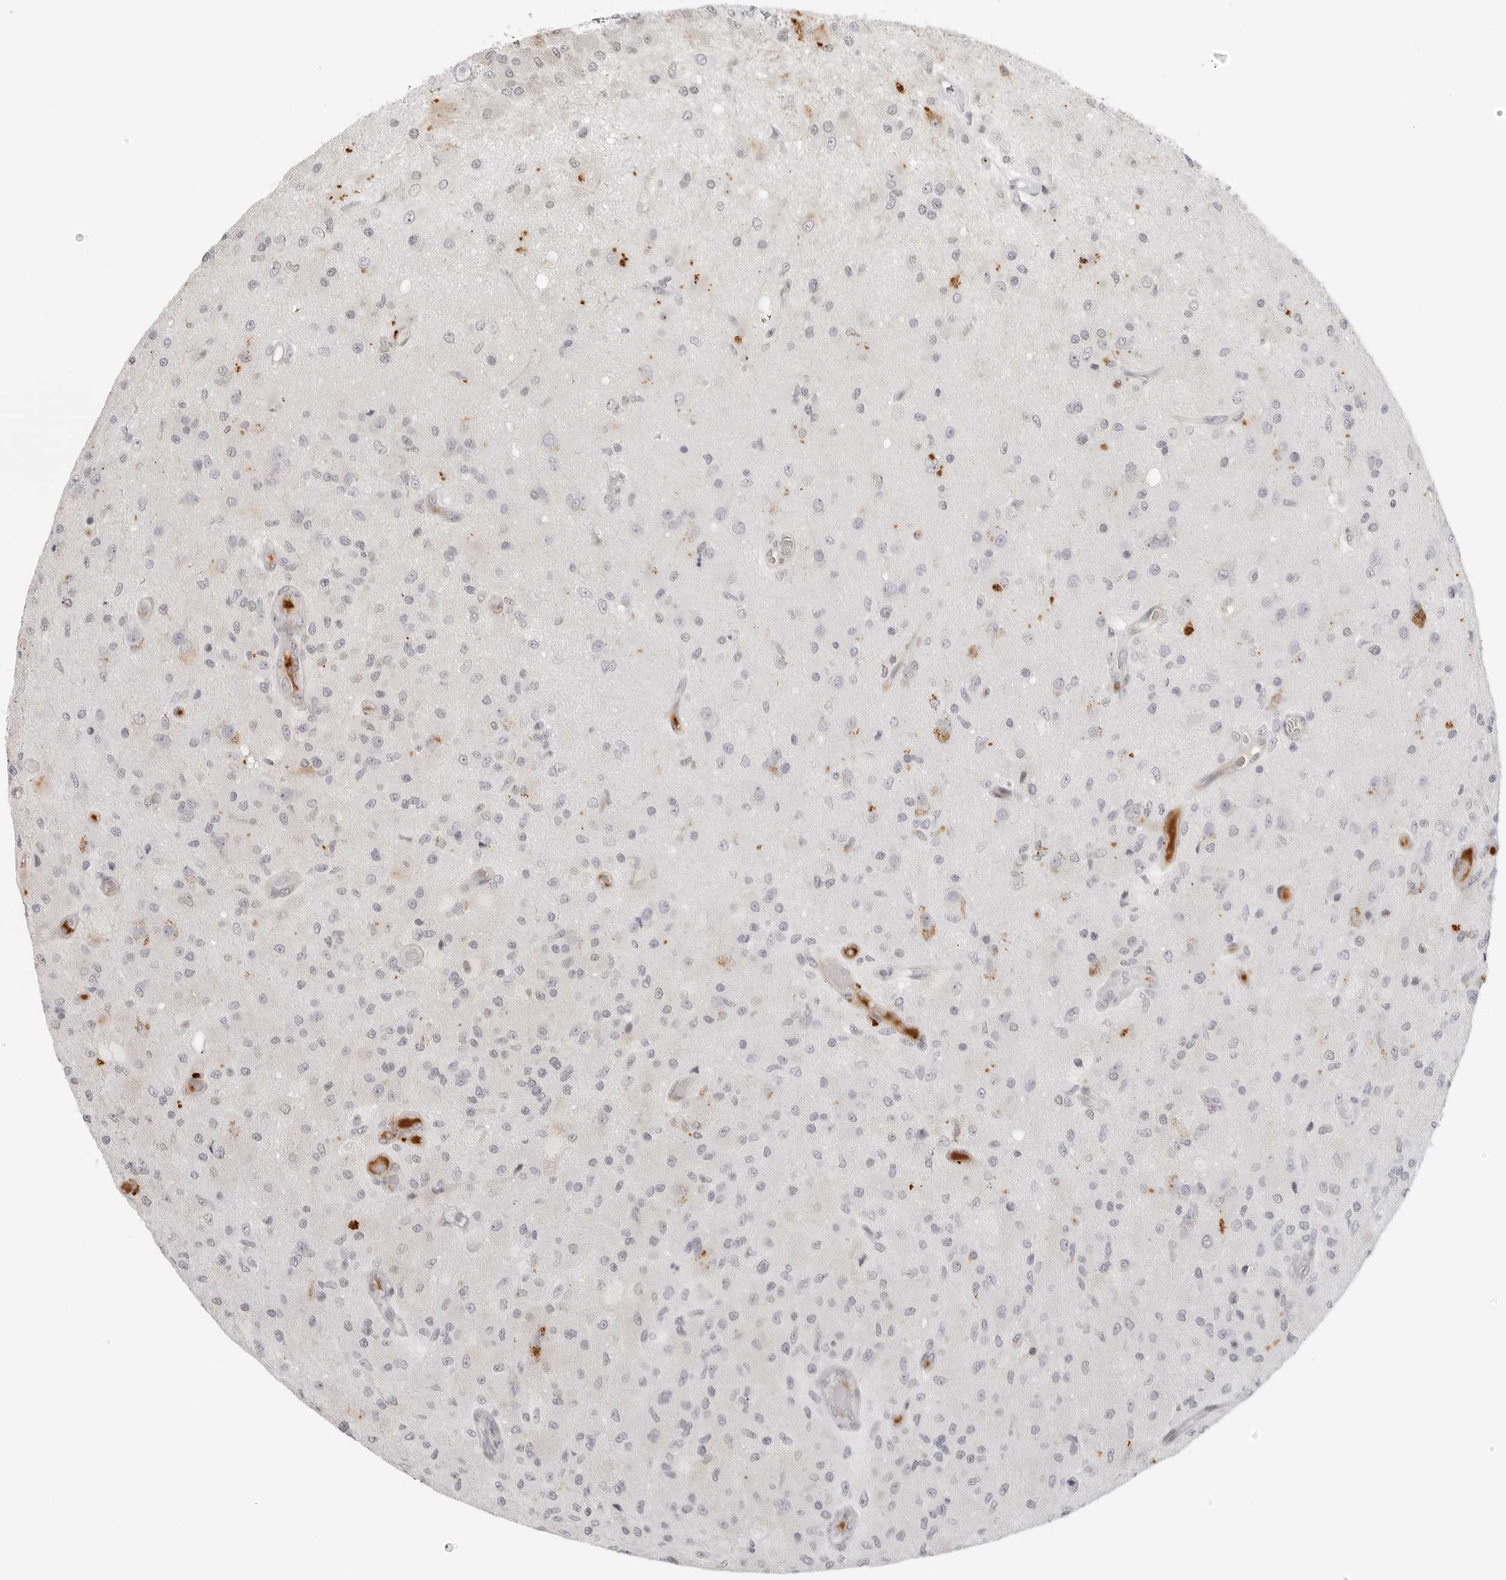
{"staining": {"intensity": "negative", "quantity": "none", "location": "none"}, "tissue": "glioma", "cell_type": "Tumor cells", "image_type": "cancer", "snomed": [{"axis": "morphology", "description": "Normal tissue, NOS"}, {"axis": "morphology", "description": "Glioma, malignant, High grade"}, {"axis": "topography", "description": "Cerebral cortex"}], "caption": "DAB (3,3'-diaminobenzidine) immunohistochemical staining of malignant glioma (high-grade) demonstrates no significant staining in tumor cells. (Brightfield microscopy of DAB immunohistochemistry at high magnification).", "gene": "ZNF678", "patient": {"sex": "male", "age": 77}}